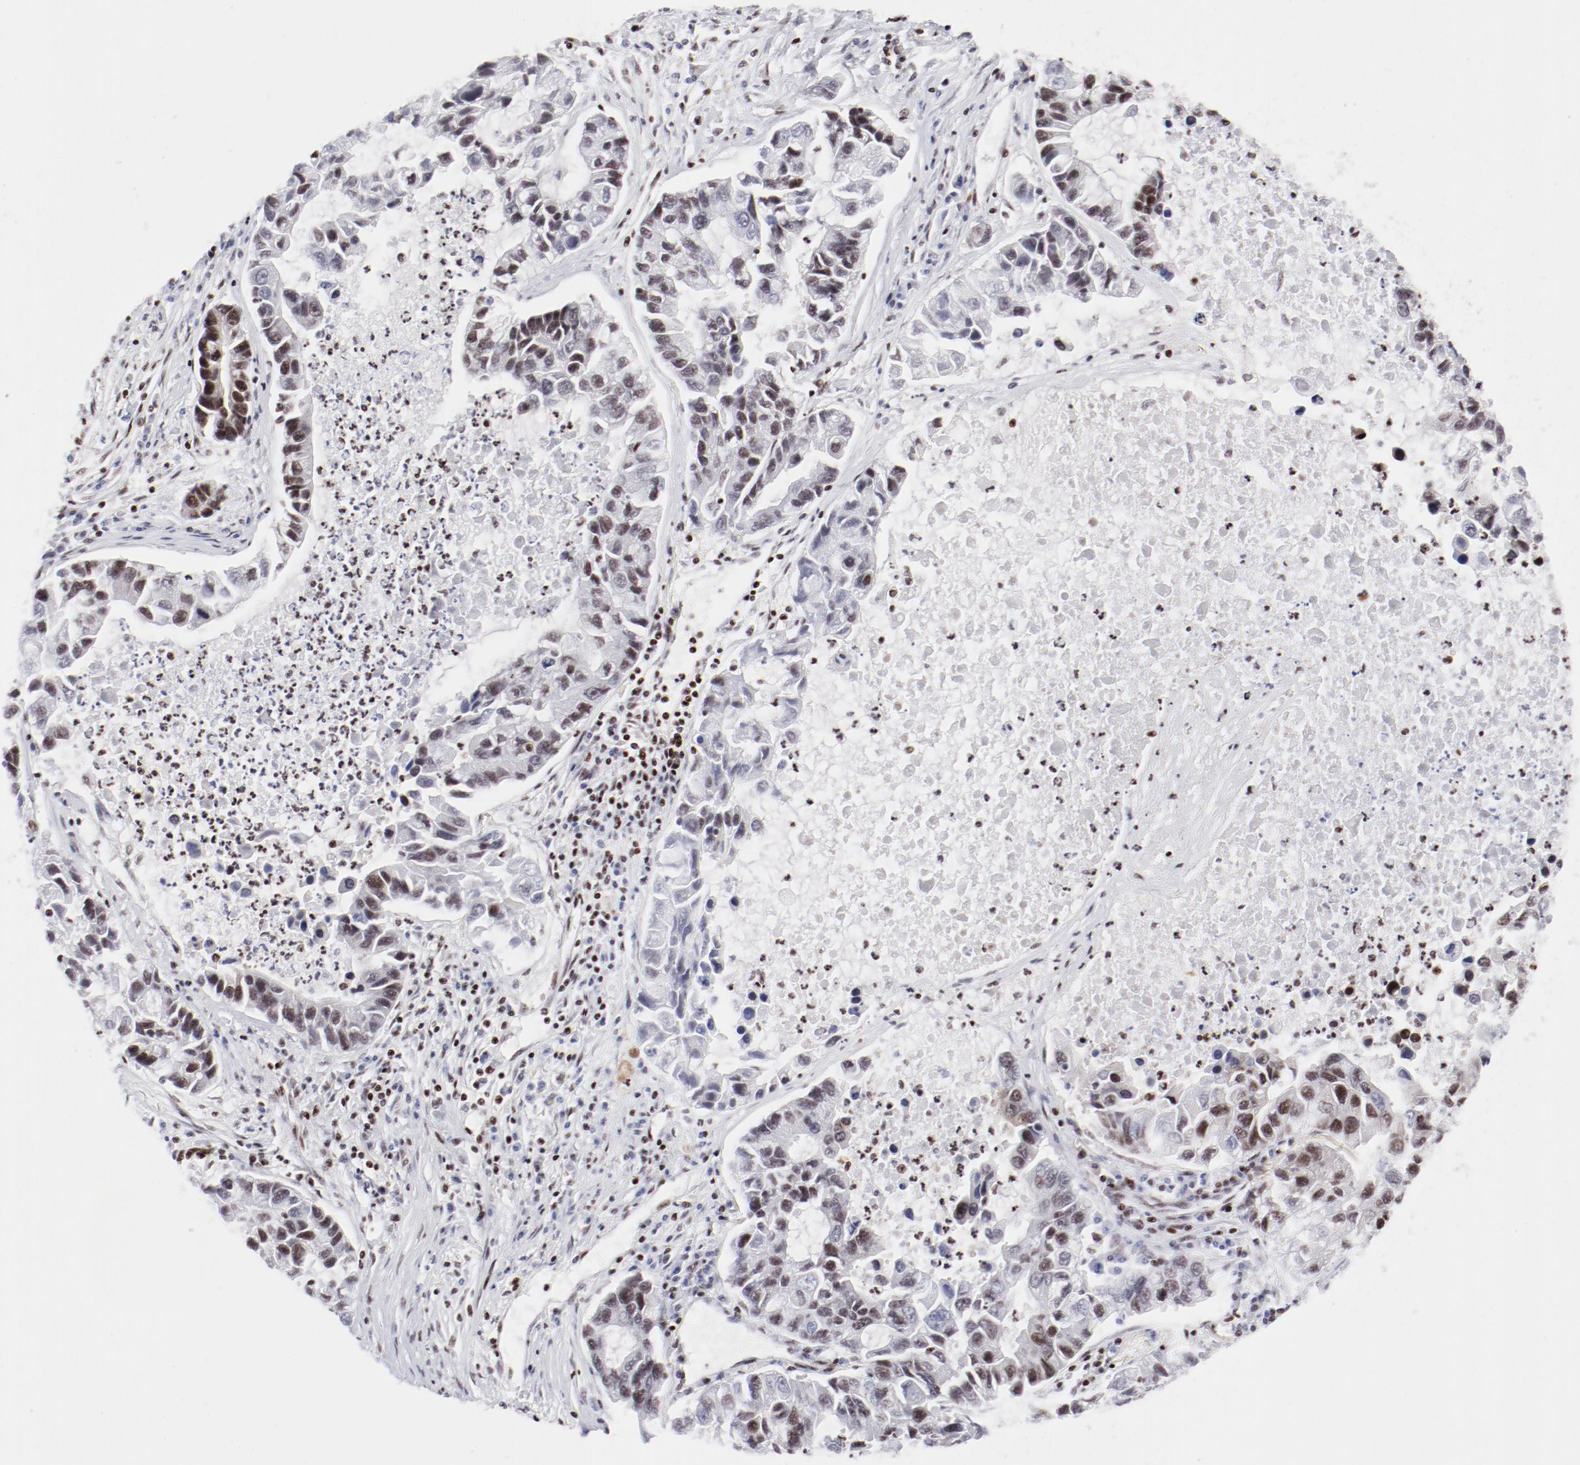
{"staining": {"intensity": "moderate", "quantity": ">75%", "location": "nuclear"}, "tissue": "lung cancer", "cell_type": "Tumor cells", "image_type": "cancer", "snomed": [{"axis": "morphology", "description": "Adenocarcinoma, NOS"}, {"axis": "topography", "description": "Lung"}], "caption": "Immunohistochemistry of lung cancer displays medium levels of moderate nuclear expression in approximately >75% of tumor cells.", "gene": "NFYB", "patient": {"sex": "female", "age": 51}}